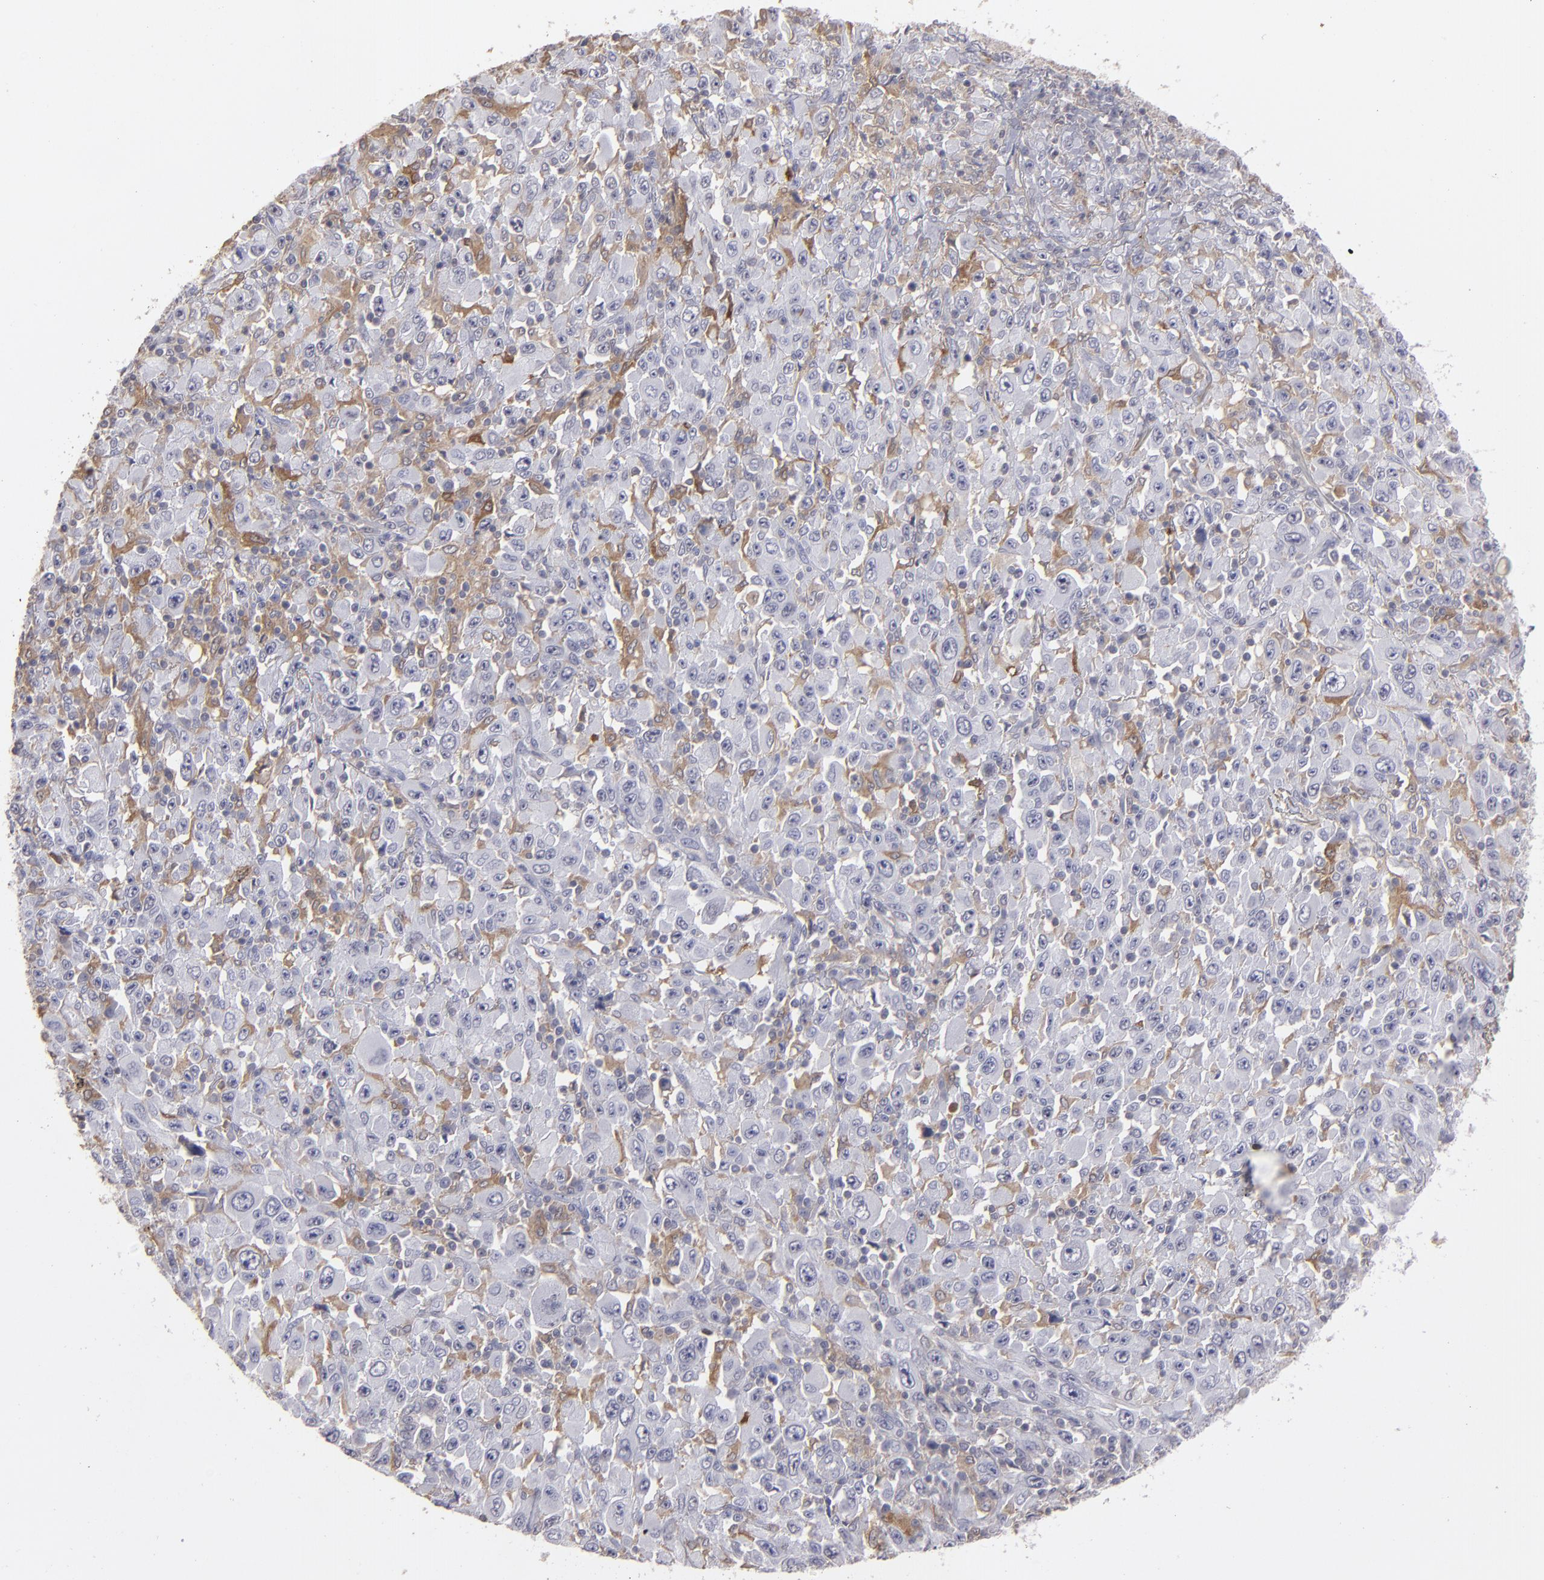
{"staining": {"intensity": "moderate", "quantity": "25%-75%", "location": "cytoplasmic/membranous"}, "tissue": "melanoma", "cell_type": "Tumor cells", "image_type": "cancer", "snomed": [{"axis": "morphology", "description": "Malignant melanoma, Metastatic site"}, {"axis": "topography", "description": "Skin"}], "caption": "High-power microscopy captured an immunohistochemistry histopathology image of malignant melanoma (metastatic site), revealing moderate cytoplasmic/membranous expression in about 25%-75% of tumor cells.", "gene": "SEMA3G", "patient": {"sex": "female", "age": 56}}